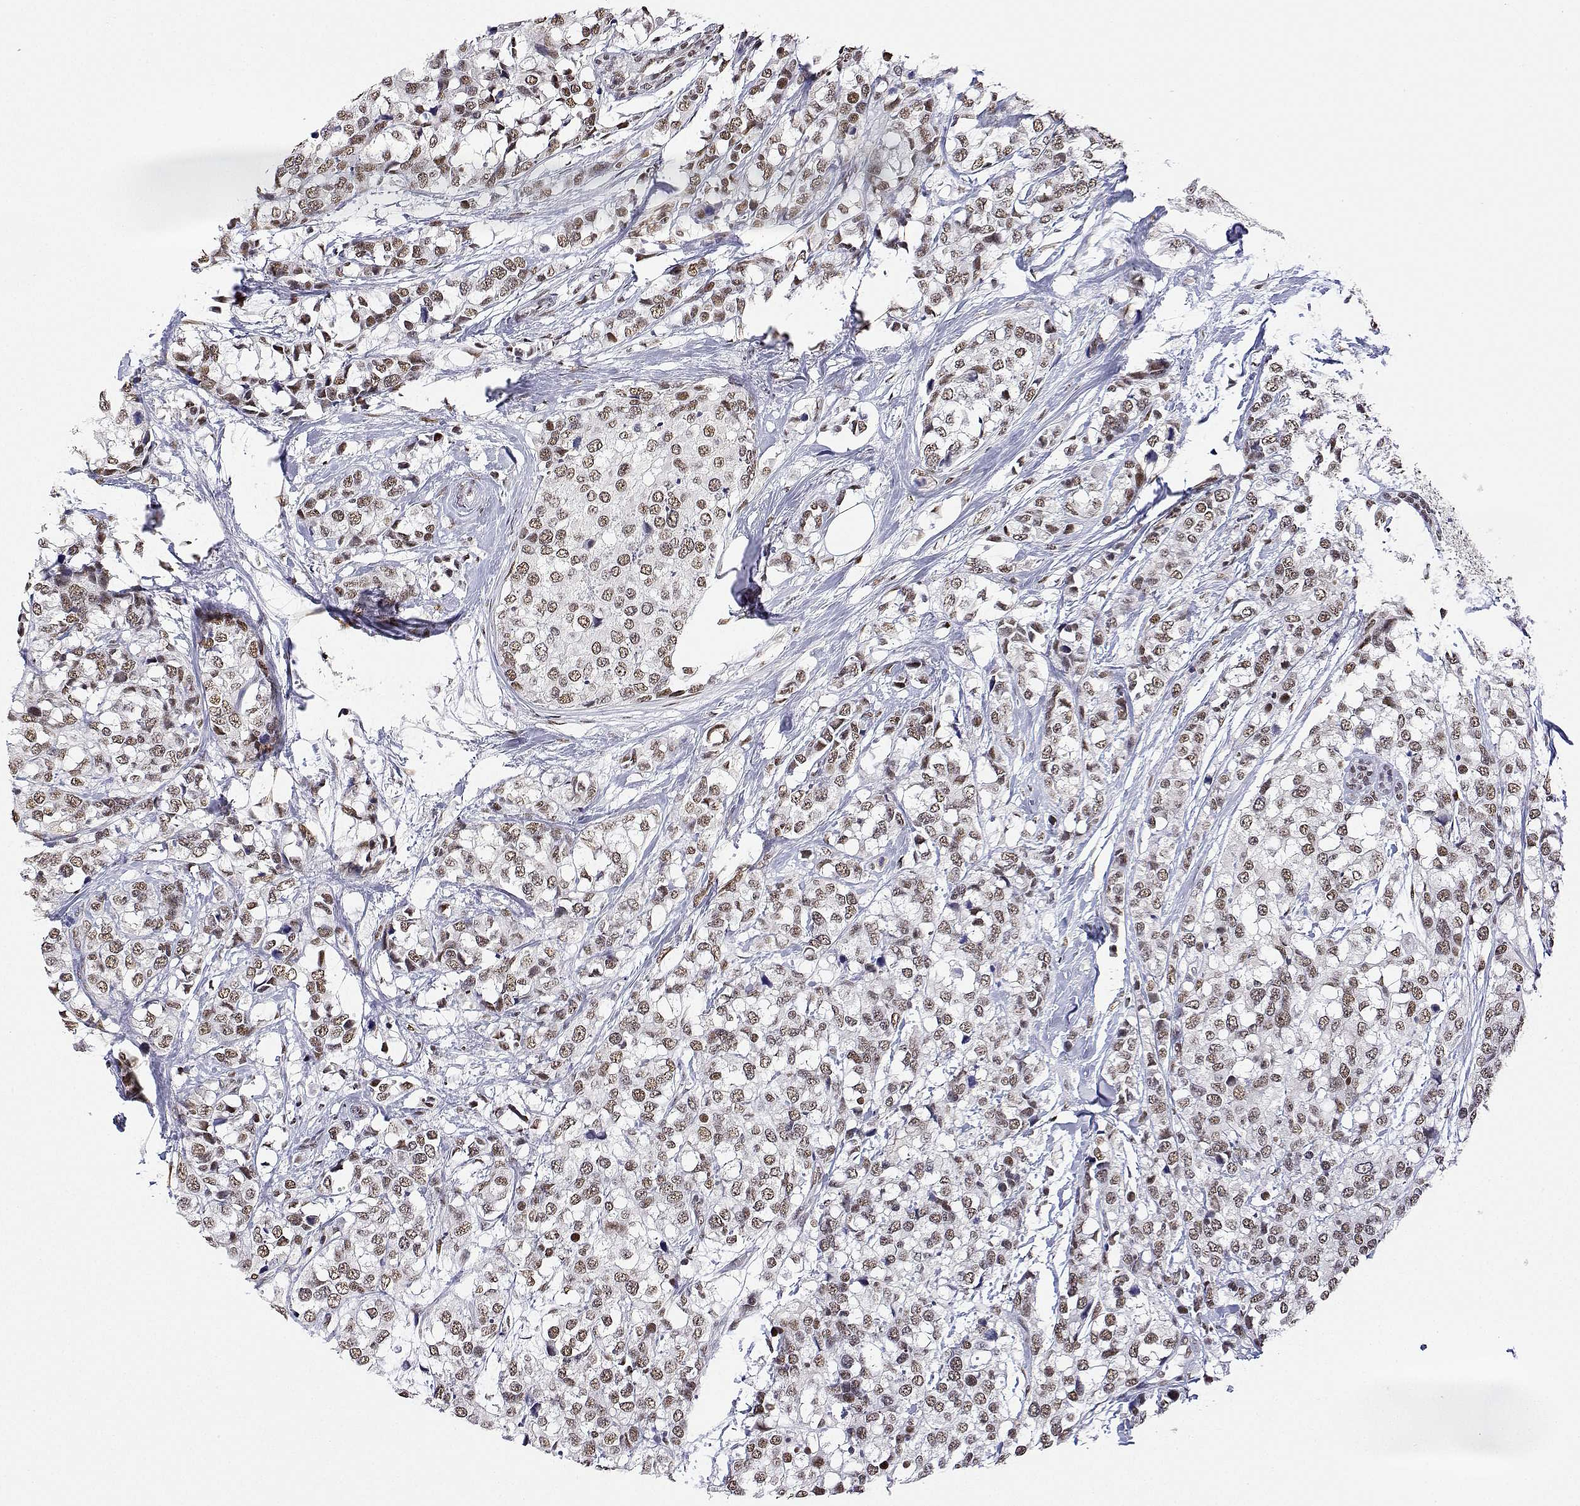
{"staining": {"intensity": "moderate", "quantity": ">75%", "location": "nuclear"}, "tissue": "breast cancer", "cell_type": "Tumor cells", "image_type": "cancer", "snomed": [{"axis": "morphology", "description": "Lobular carcinoma"}, {"axis": "topography", "description": "Breast"}], "caption": "Tumor cells exhibit moderate nuclear expression in about >75% of cells in breast cancer (lobular carcinoma). Using DAB (3,3'-diaminobenzidine) (brown) and hematoxylin (blue) stains, captured at high magnification using brightfield microscopy.", "gene": "ADAR", "patient": {"sex": "female", "age": 66}}